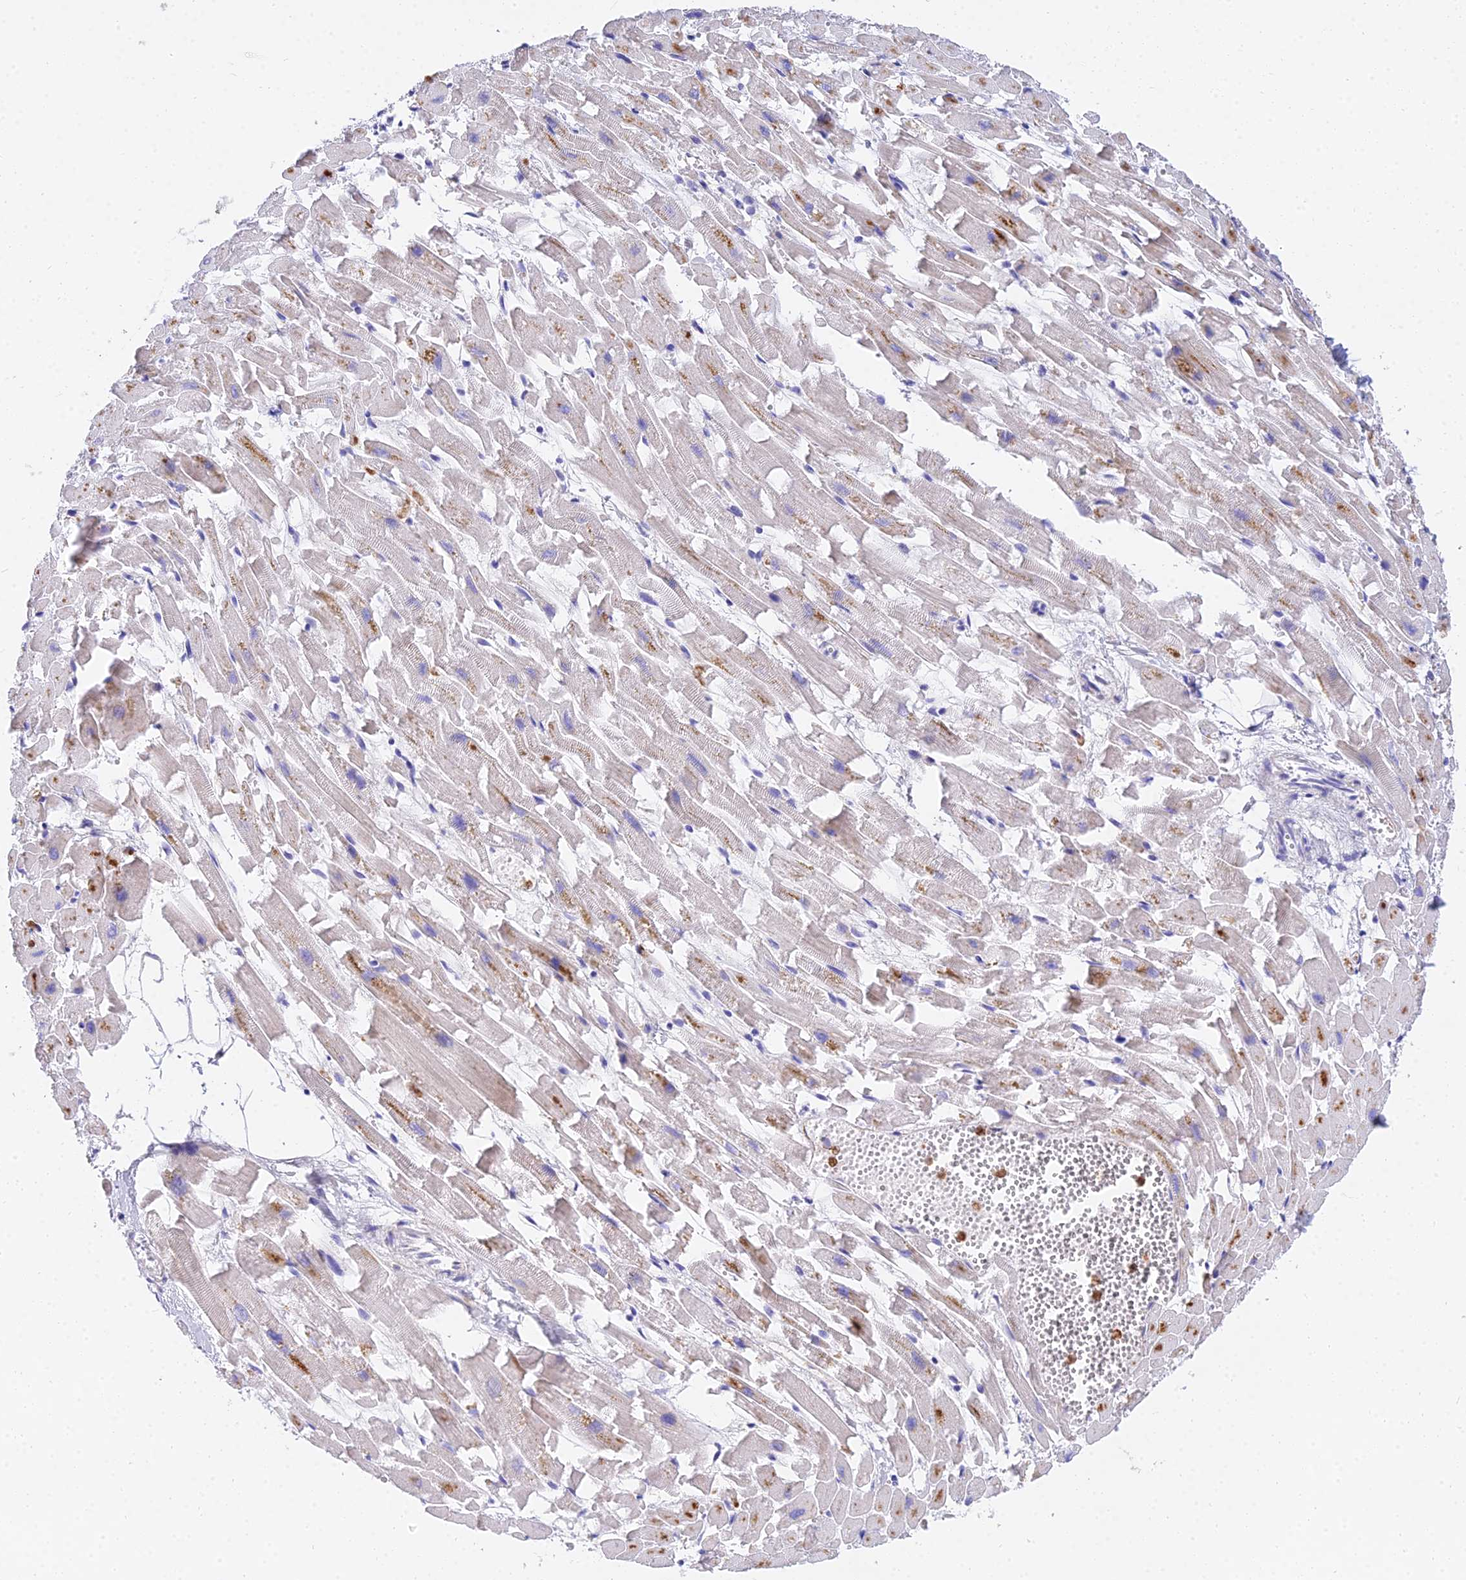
{"staining": {"intensity": "moderate", "quantity": "<25%", "location": "cytoplasmic/membranous"}, "tissue": "heart muscle", "cell_type": "Cardiomyocytes", "image_type": "normal", "snomed": [{"axis": "morphology", "description": "Normal tissue, NOS"}, {"axis": "topography", "description": "Heart"}], "caption": "Immunohistochemical staining of normal human heart muscle shows <25% levels of moderate cytoplasmic/membranous protein staining in approximately <25% of cardiomyocytes. The staining was performed using DAB, with brown indicating positive protein expression. Nuclei are stained blue with hematoxylin.", "gene": "VWC2L", "patient": {"sex": "female", "age": 64}}